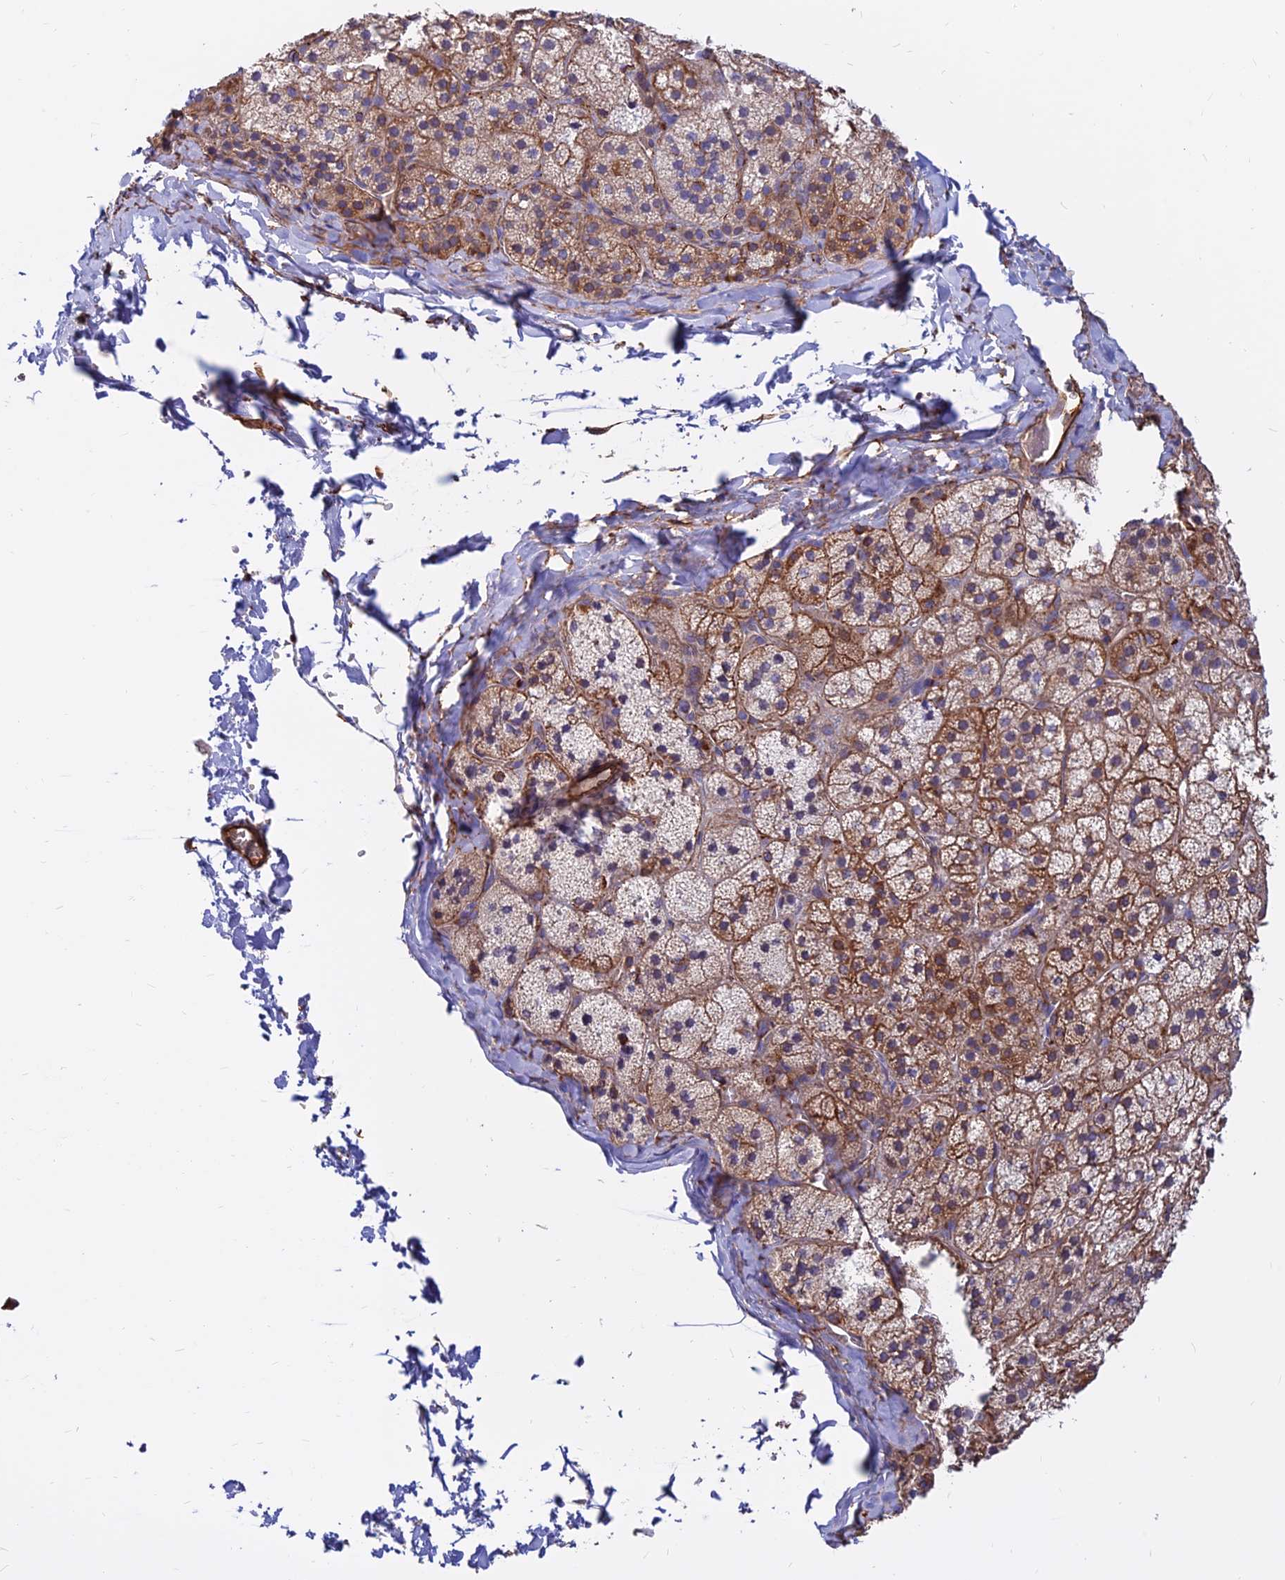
{"staining": {"intensity": "moderate", "quantity": ">75%", "location": "cytoplasmic/membranous"}, "tissue": "adrenal gland", "cell_type": "Glandular cells", "image_type": "normal", "snomed": [{"axis": "morphology", "description": "Normal tissue, NOS"}, {"axis": "topography", "description": "Adrenal gland"}], "caption": "Moderate cytoplasmic/membranous positivity for a protein is present in approximately >75% of glandular cells of benign adrenal gland using immunohistochemistry (IHC).", "gene": "CDK18", "patient": {"sex": "female", "age": 44}}